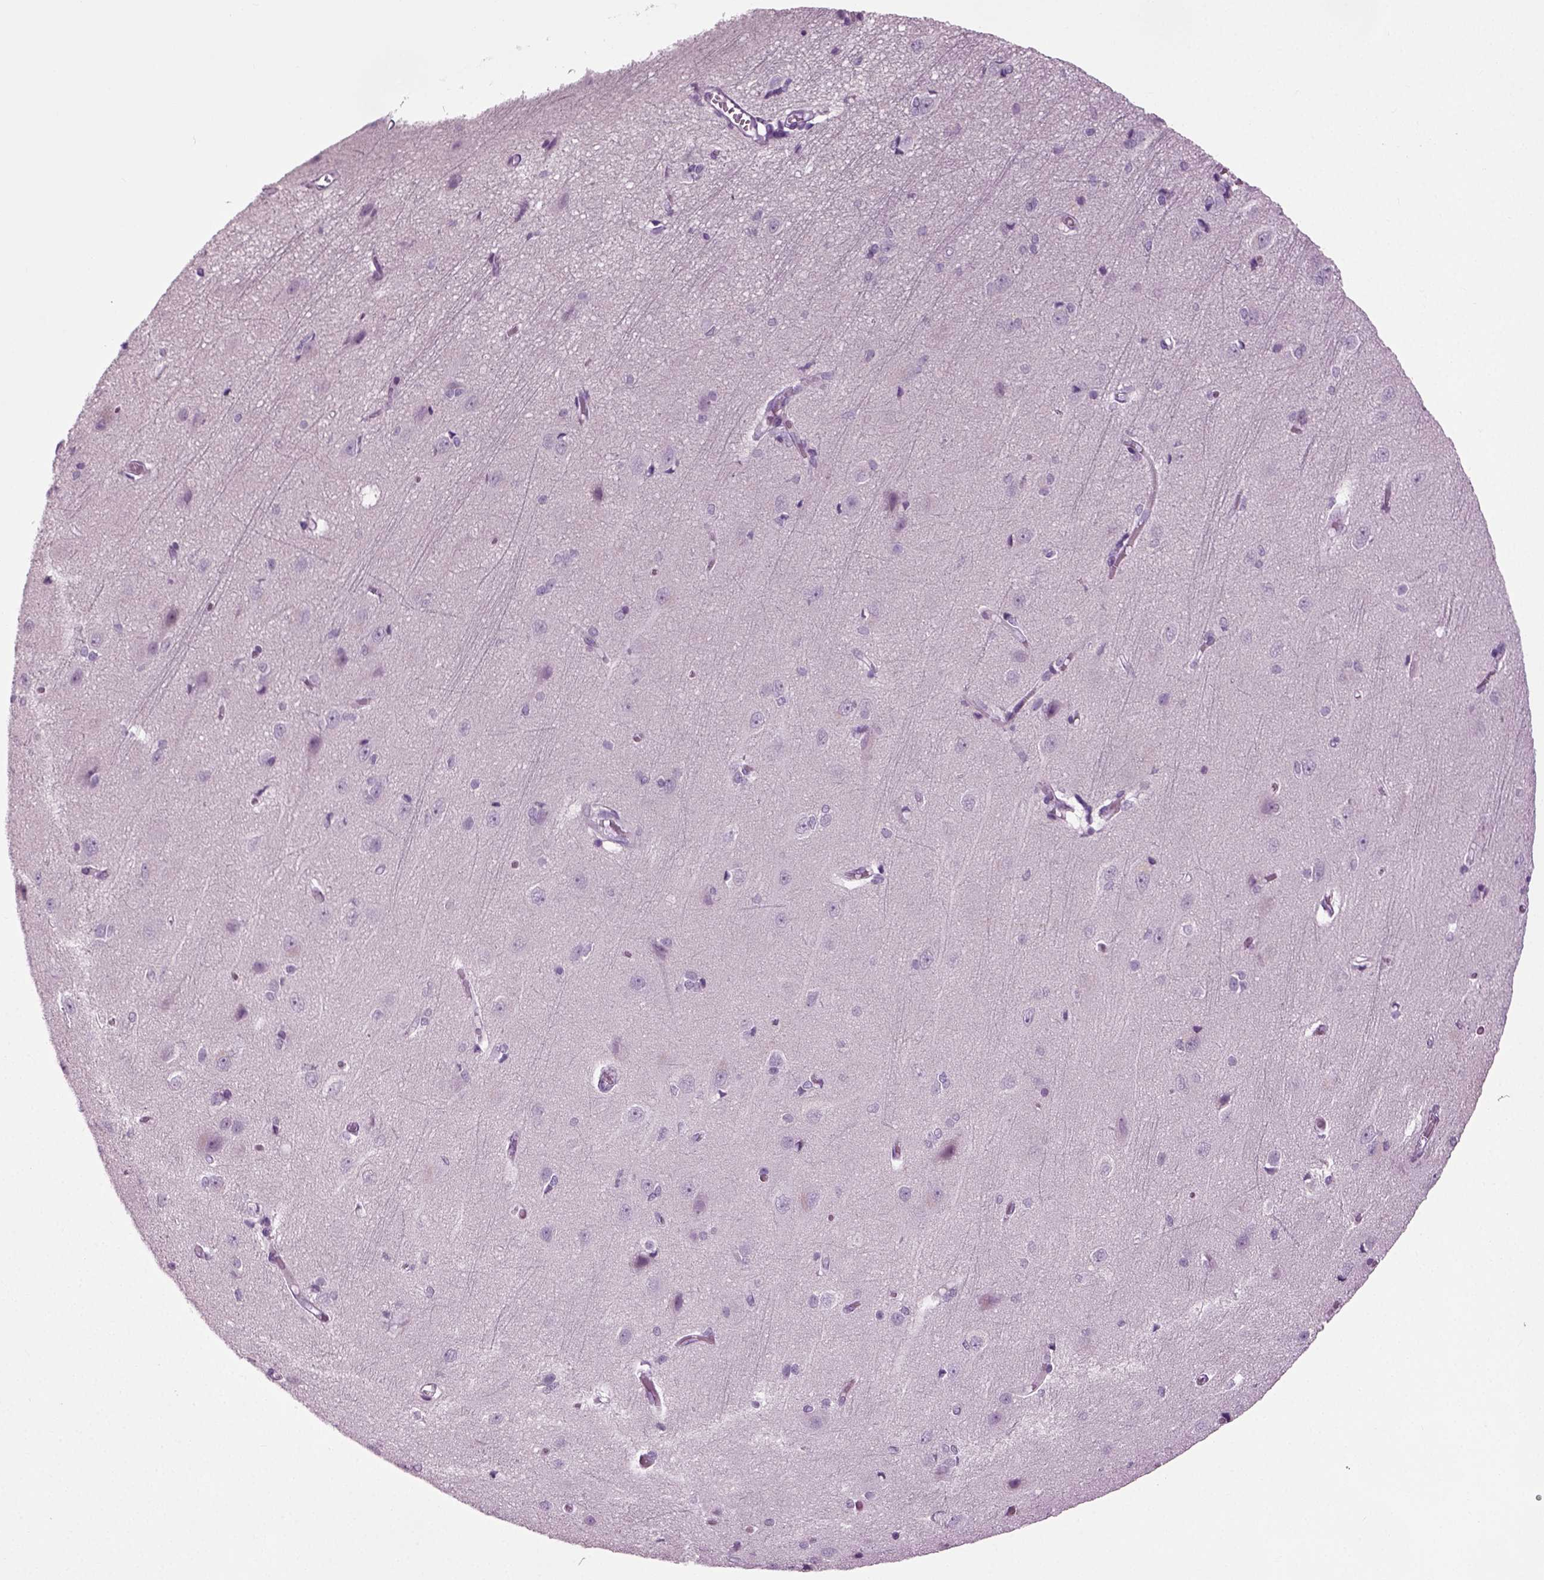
{"staining": {"intensity": "negative", "quantity": "none", "location": "none"}, "tissue": "cerebral cortex", "cell_type": "Endothelial cells", "image_type": "normal", "snomed": [{"axis": "morphology", "description": "Normal tissue, NOS"}, {"axis": "topography", "description": "Cerebral cortex"}], "caption": "There is no significant positivity in endothelial cells of cerebral cortex. Brightfield microscopy of immunohistochemistry stained with DAB (brown) and hematoxylin (blue), captured at high magnification.", "gene": "PRLH", "patient": {"sex": "male", "age": 37}}